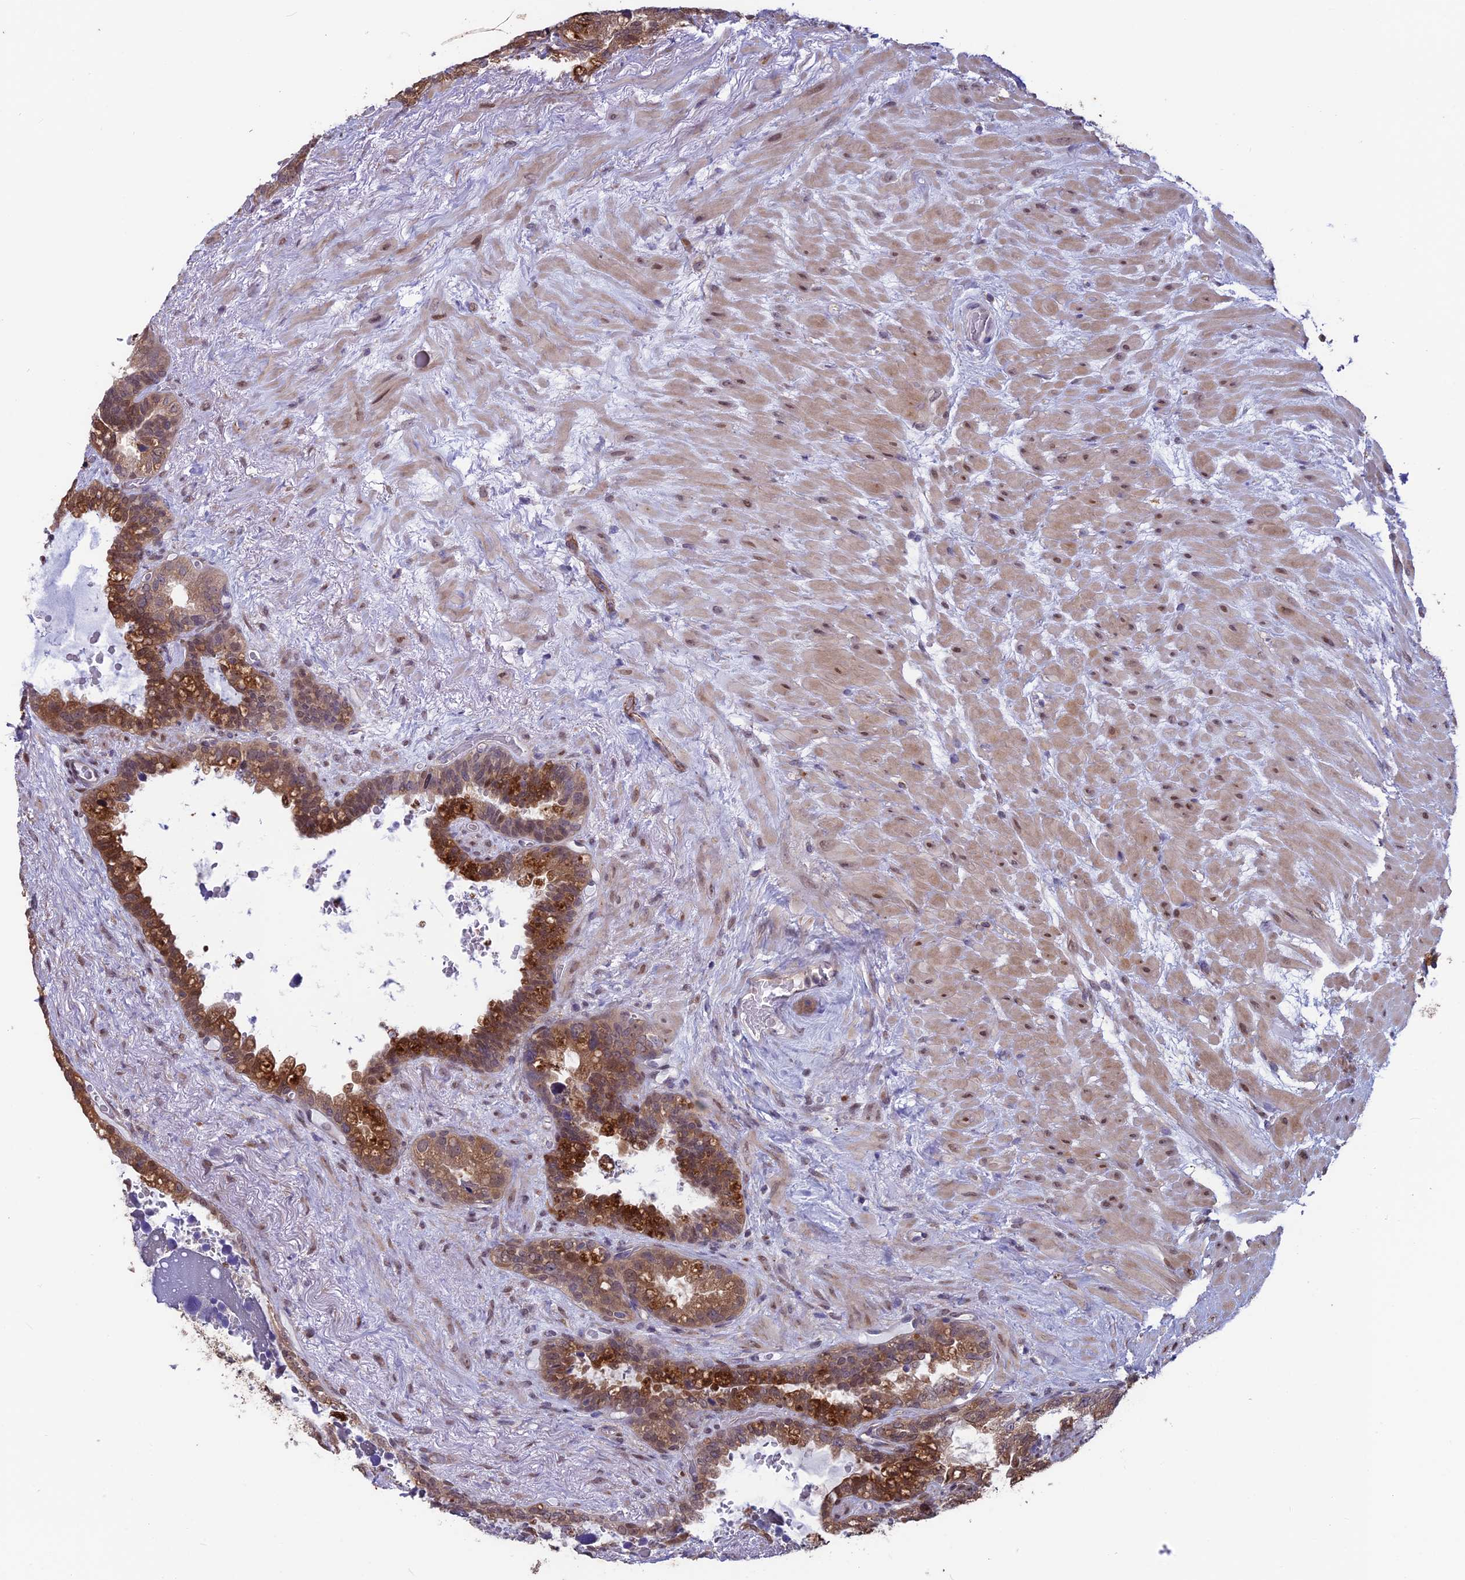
{"staining": {"intensity": "moderate", "quantity": ">75%", "location": "cytoplasmic/membranous"}, "tissue": "seminal vesicle", "cell_type": "Glandular cells", "image_type": "normal", "snomed": [{"axis": "morphology", "description": "Normal tissue, NOS"}, {"axis": "topography", "description": "Seminal veicle"}], "caption": "The immunohistochemical stain labels moderate cytoplasmic/membranous expression in glandular cells of benign seminal vesicle. (Brightfield microscopy of DAB IHC at high magnification).", "gene": "MAST2", "patient": {"sex": "male", "age": 80}}